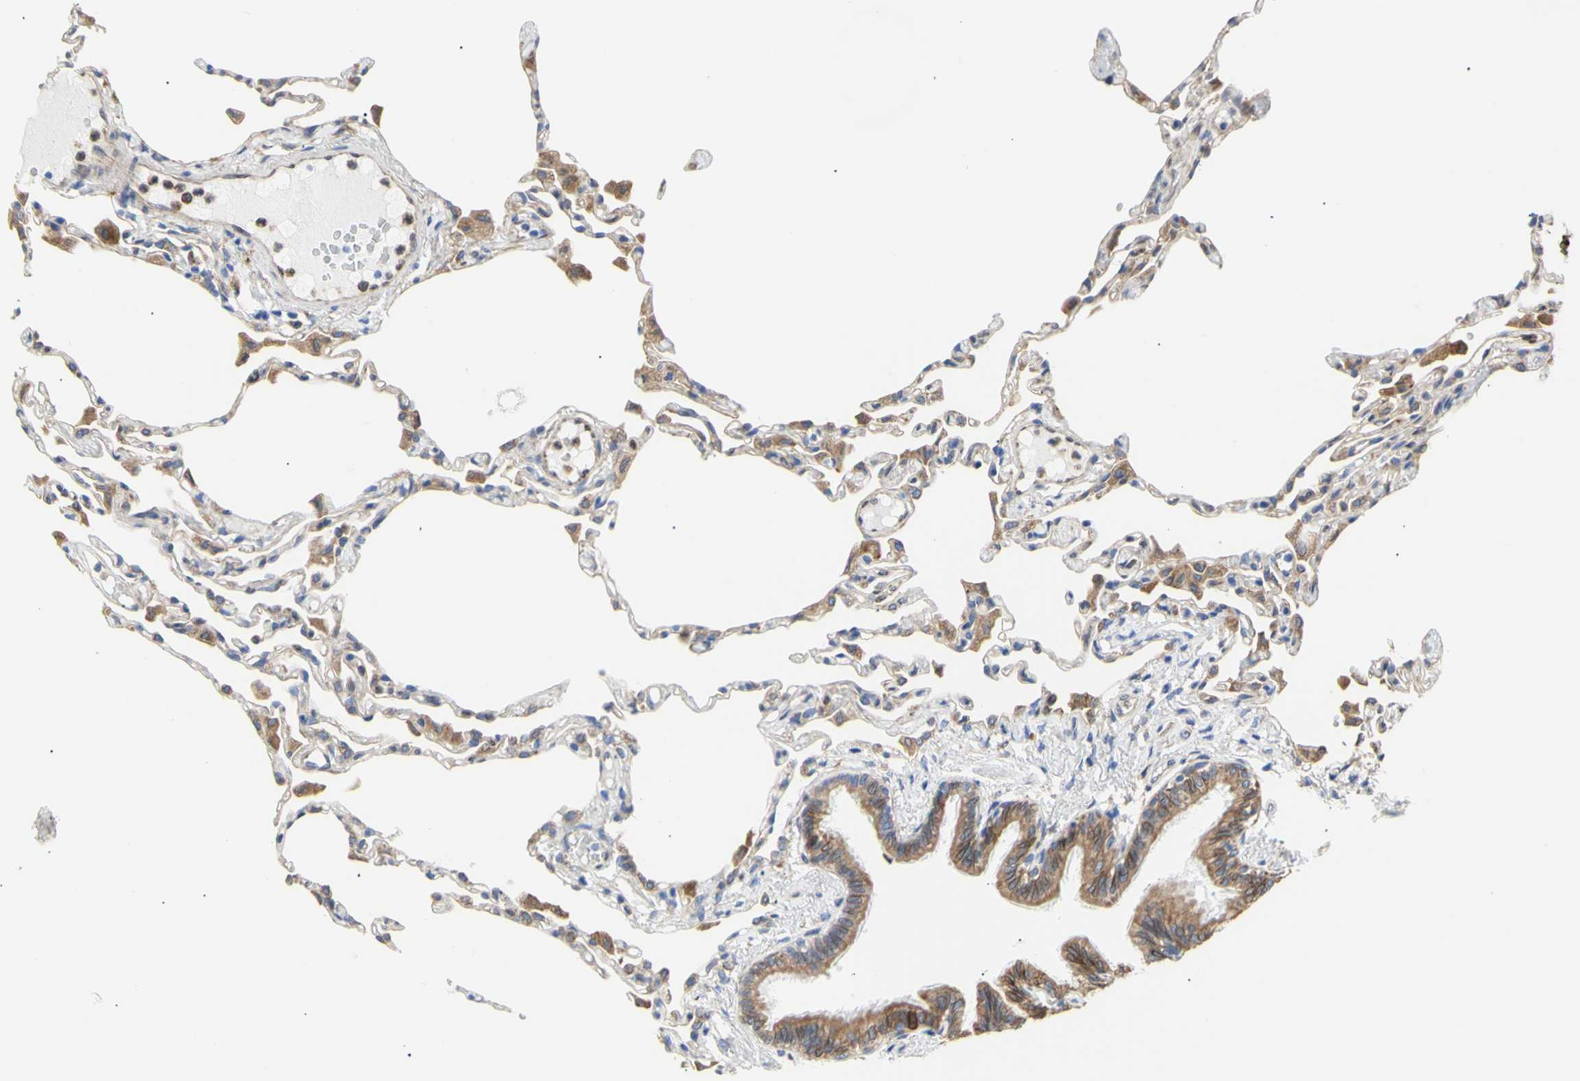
{"staining": {"intensity": "weak", "quantity": "<25%", "location": "cytoplasmic/membranous"}, "tissue": "lung", "cell_type": "Alveolar cells", "image_type": "normal", "snomed": [{"axis": "morphology", "description": "Normal tissue, NOS"}, {"axis": "topography", "description": "Lung"}], "caption": "High magnification brightfield microscopy of benign lung stained with DAB (brown) and counterstained with hematoxylin (blue): alveolar cells show no significant expression.", "gene": "ERLIN1", "patient": {"sex": "female", "age": 49}}